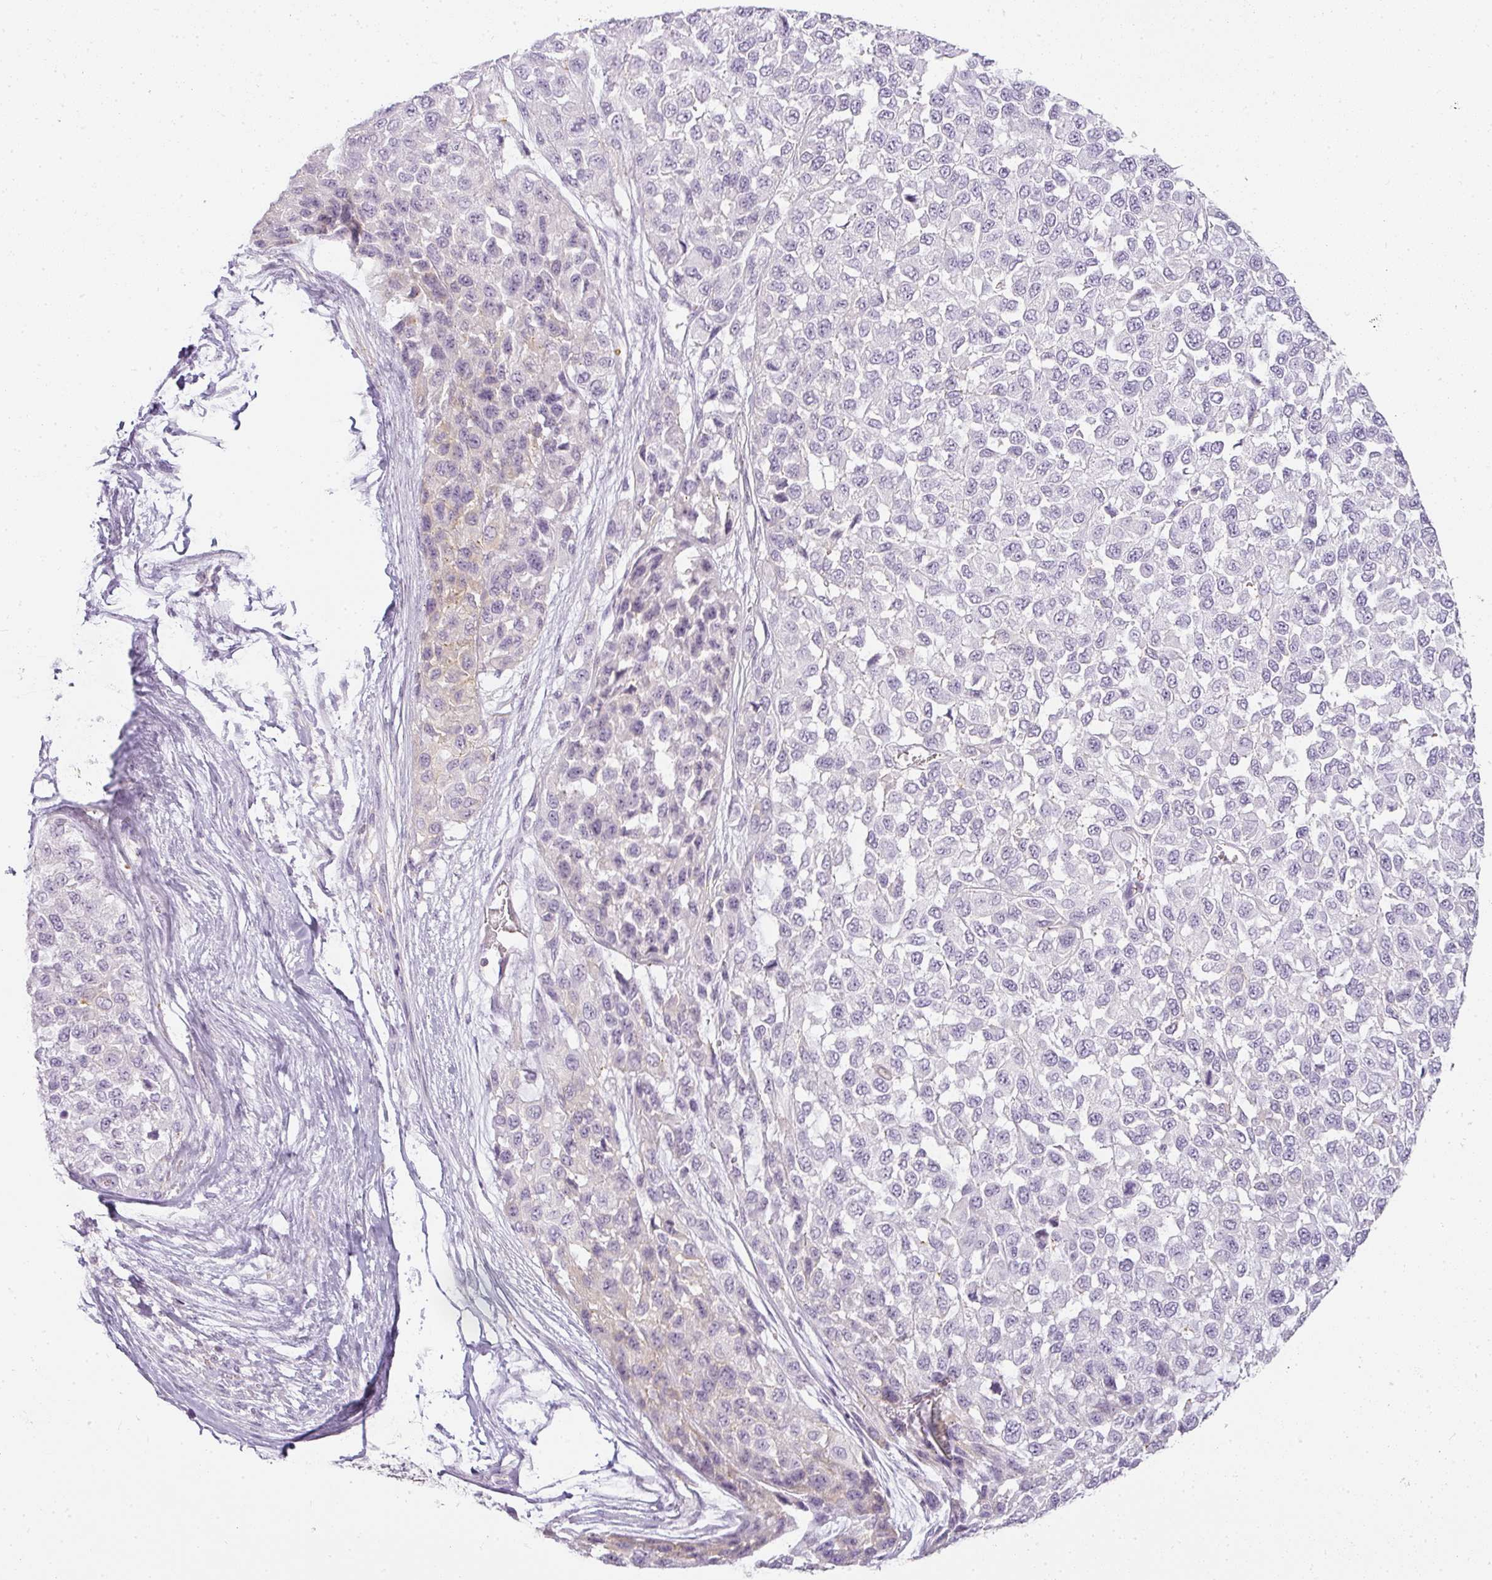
{"staining": {"intensity": "negative", "quantity": "none", "location": "none"}, "tissue": "melanoma", "cell_type": "Tumor cells", "image_type": "cancer", "snomed": [{"axis": "morphology", "description": "Malignant melanoma, NOS"}, {"axis": "topography", "description": "Skin"}], "caption": "Immunohistochemistry (IHC) histopathology image of melanoma stained for a protein (brown), which shows no positivity in tumor cells.", "gene": "TMEM42", "patient": {"sex": "male", "age": 62}}